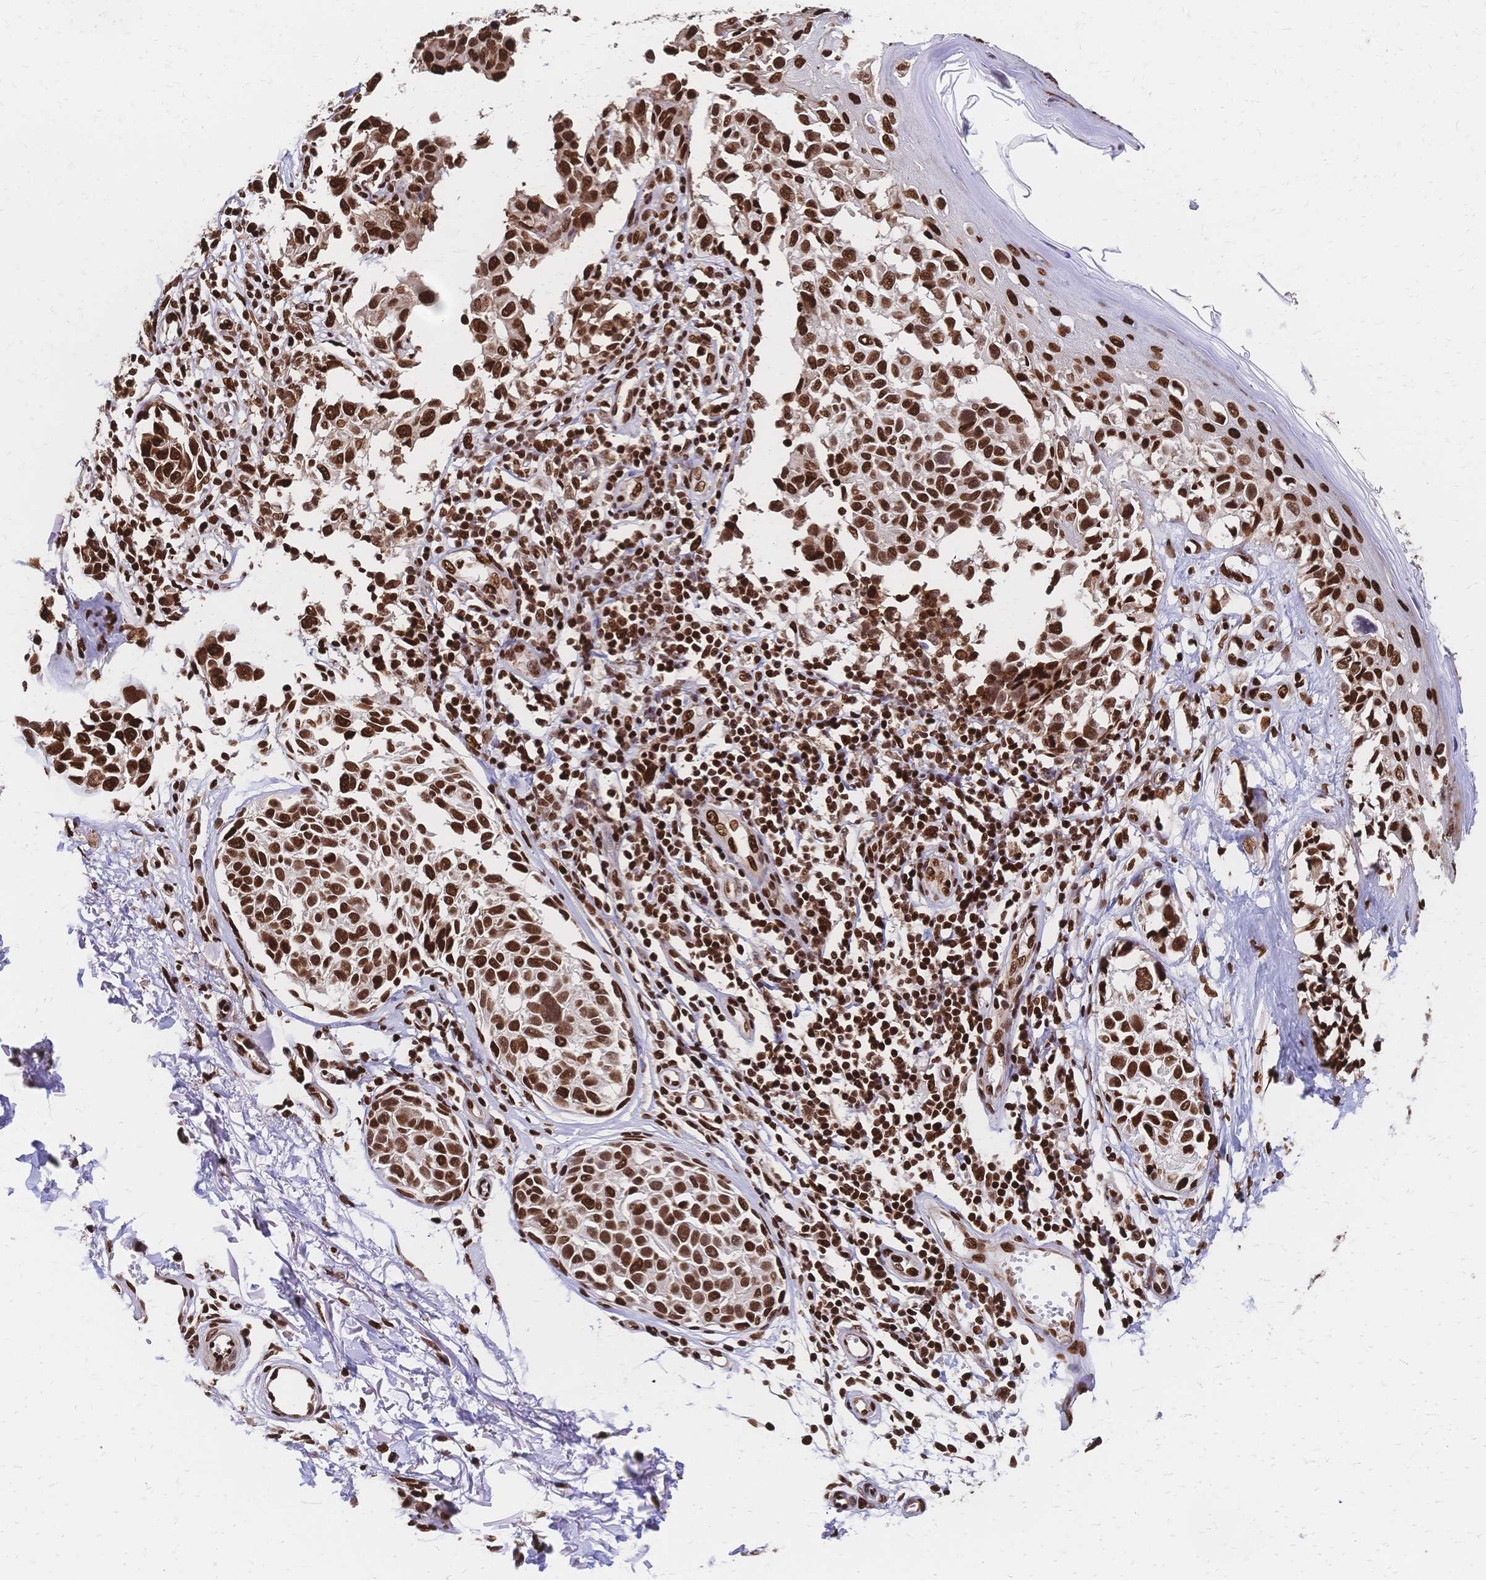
{"staining": {"intensity": "strong", "quantity": ">75%", "location": "nuclear"}, "tissue": "melanoma", "cell_type": "Tumor cells", "image_type": "cancer", "snomed": [{"axis": "morphology", "description": "Malignant melanoma, NOS"}, {"axis": "topography", "description": "Skin"}], "caption": "This histopathology image reveals immunohistochemistry (IHC) staining of malignant melanoma, with high strong nuclear positivity in approximately >75% of tumor cells.", "gene": "HDGF", "patient": {"sex": "male", "age": 73}}